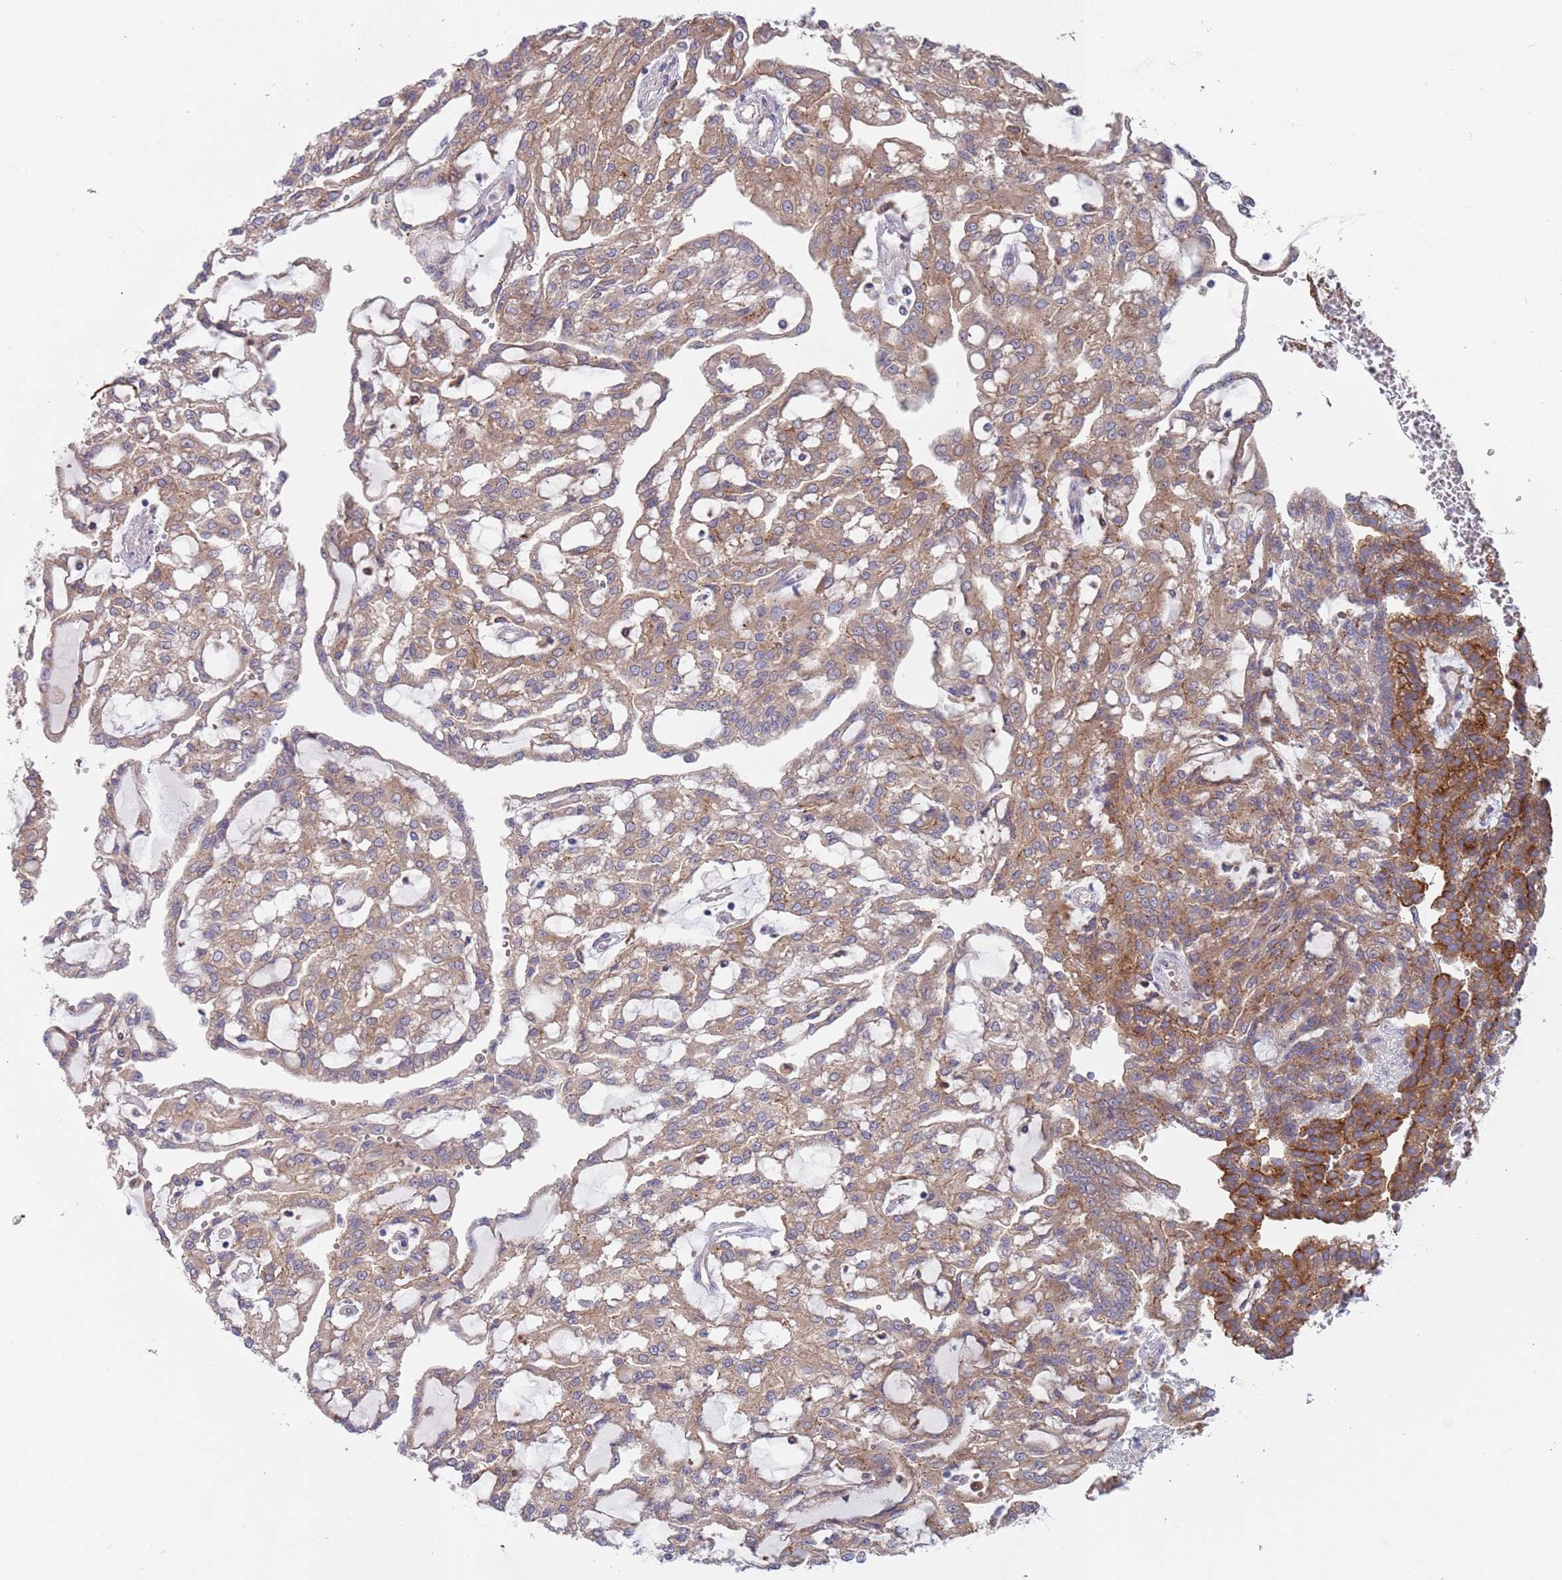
{"staining": {"intensity": "moderate", "quantity": ">75%", "location": "cytoplasmic/membranous"}, "tissue": "renal cancer", "cell_type": "Tumor cells", "image_type": "cancer", "snomed": [{"axis": "morphology", "description": "Adenocarcinoma, NOS"}, {"axis": "topography", "description": "Kidney"}], "caption": "About >75% of tumor cells in human renal cancer (adenocarcinoma) show moderate cytoplasmic/membranous protein positivity as visualized by brown immunohistochemical staining.", "gene": "APPL2", "patient": {"sex": "male", "age": 63}}